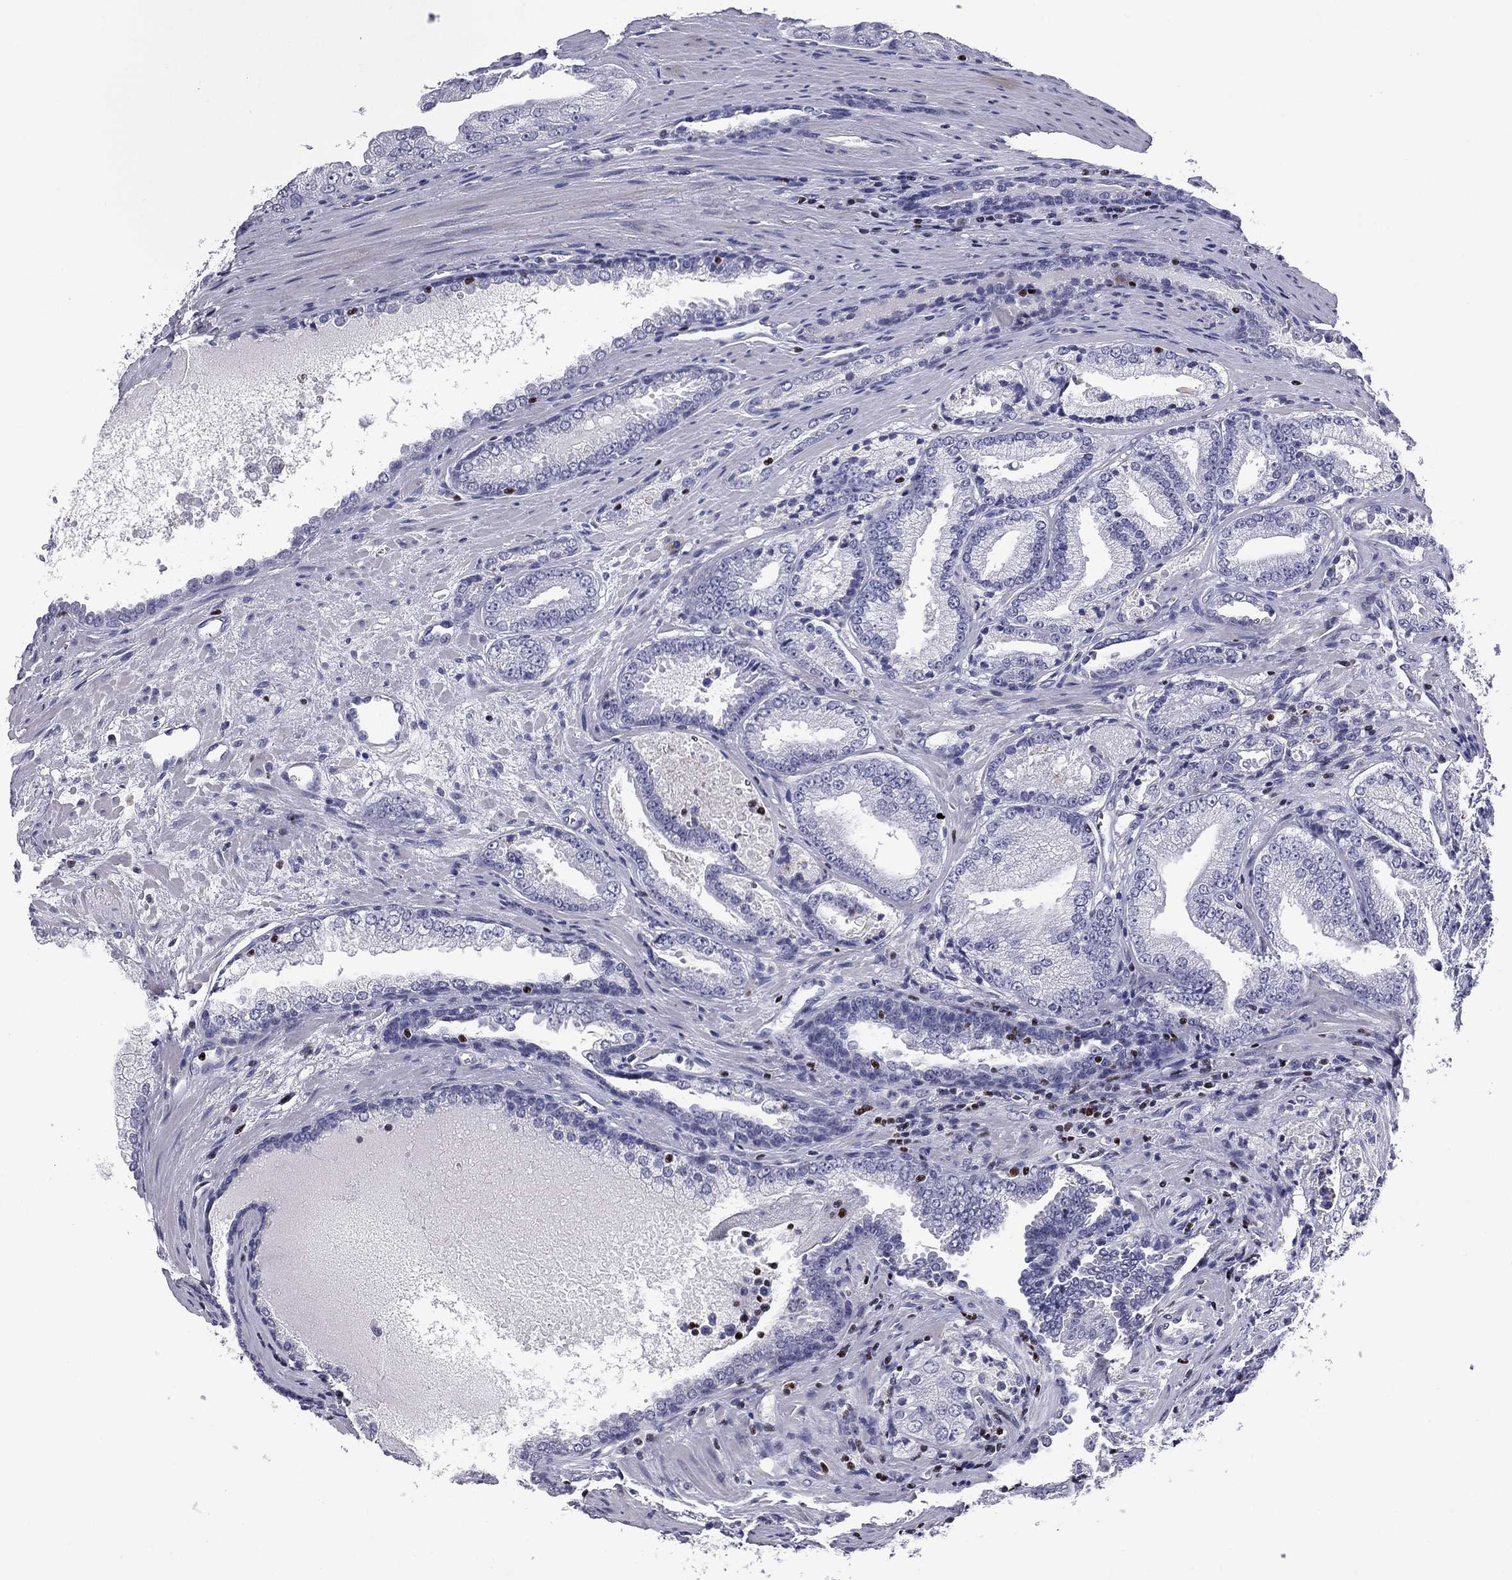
{"staining": {"intensity": "negative", "quantity": "none", "location": "none"}, "tissue": "prostate cancer", "cell_type": "Tumor cells", "image_type": "cancer", "snomed": [{"axis": "morphology", "description": "Adenocarcinoma, NOS"}, {"axis": "morphology", "description": "Adenocarcinoma, High grade"}, {"axis": "topography", "description": "Prostate"}], "caption": "The micrograph shows no staining of tumor cells in prostate cancer. The staining was performed using DAB to visualize the protein expression in brown, while the nuclei were stained in blue with hematoxylin (Magnification: 20x).", "gene": "IKZF3", "patient": {"sex": "male", "age": 70}}